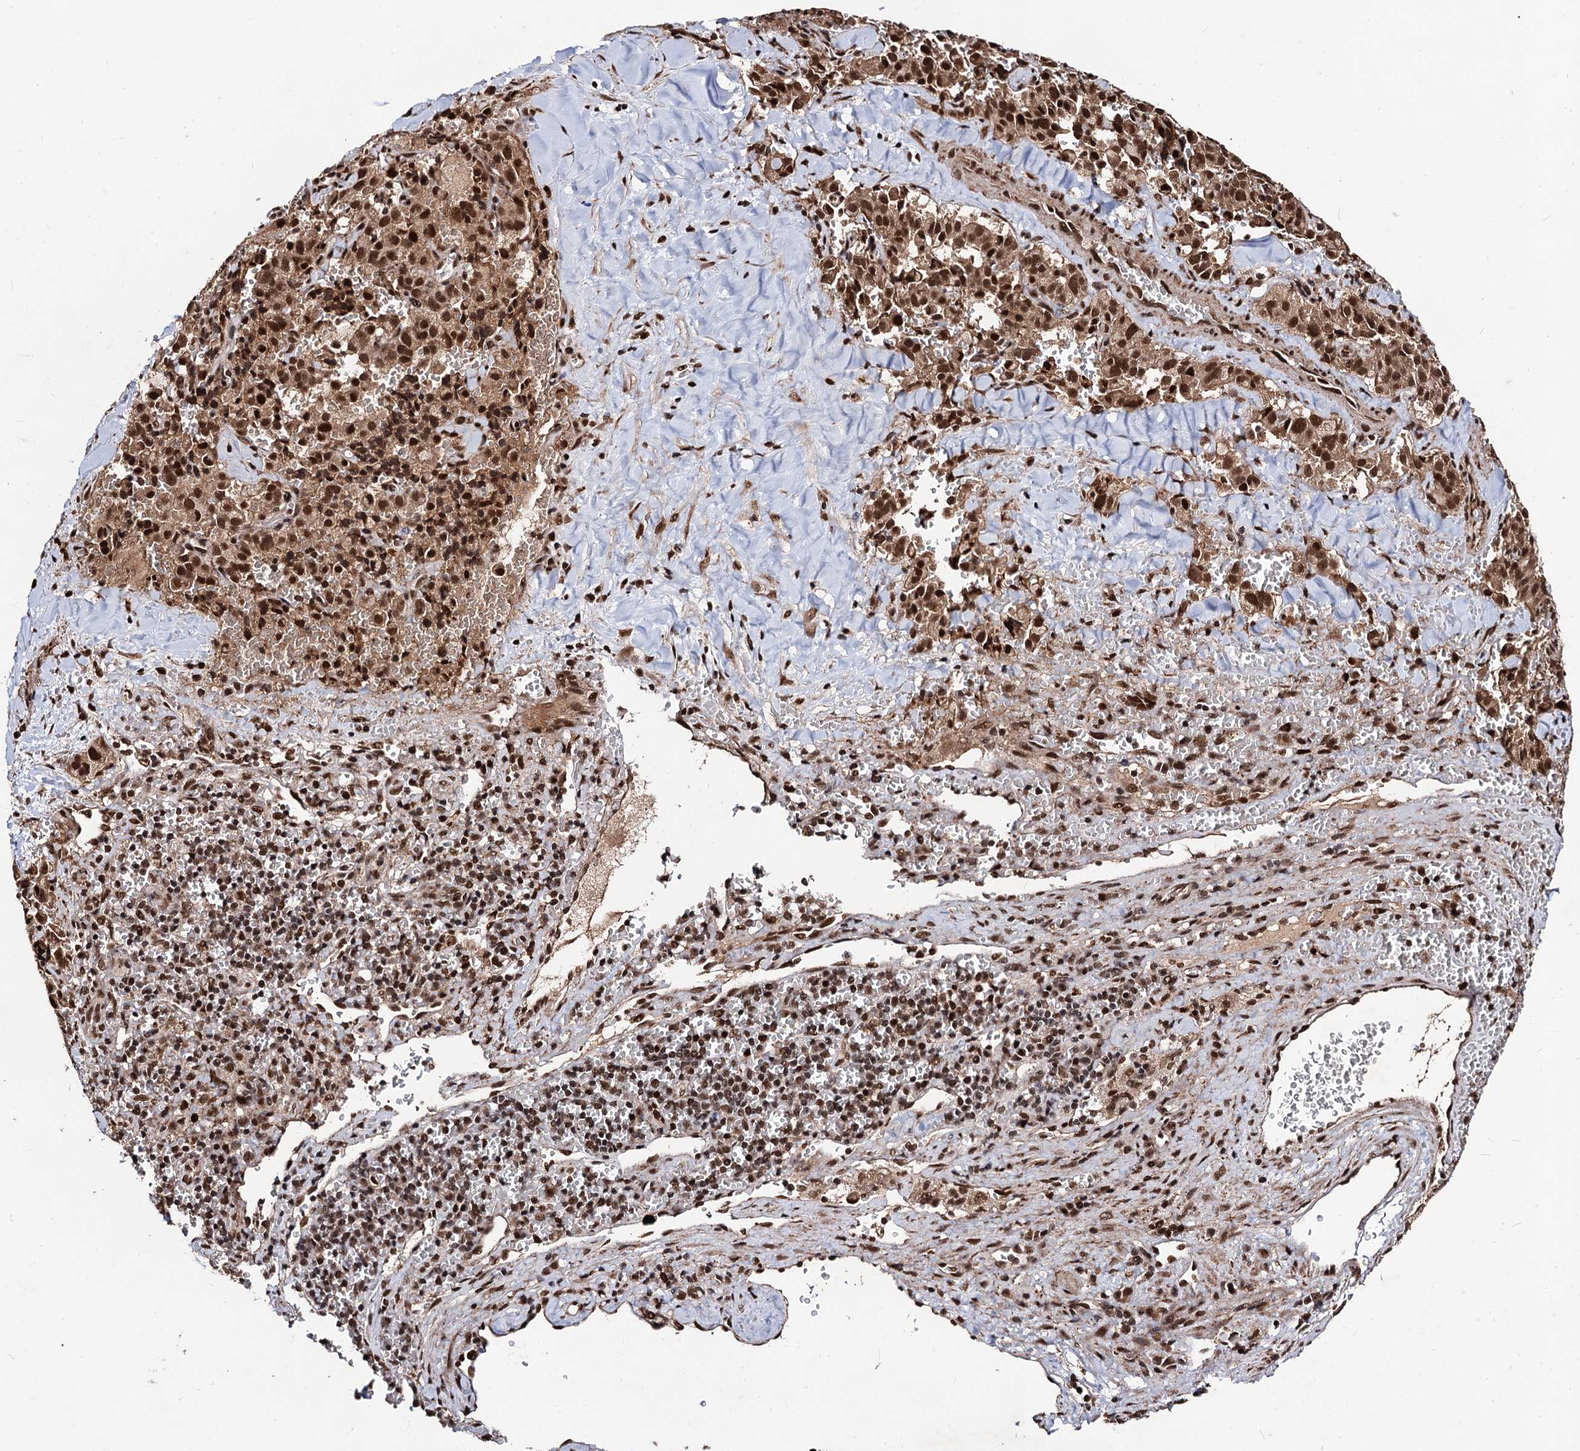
{"staining": {"intensity": "strong", "quantity": ">75%", "location": "nuclear"}, "tissue": "pancreatic cancer", "cell_type": "Tumor cells", "image_type": "cancer", "snomed": [{"axis": "morphology", "description": "Adenocarcinoma, NOS"}, {"axis": "topography", "description": "Pancreas"}], "caption": "Protein positivity by immunohistochemistry (IHC) shows strong nuclear positivity in approximately >75% of tumor cells in adenocarcinoma (pancreatic).", "gene": "SFSWAP", "patient": {"sex": "male", "age": 65}}